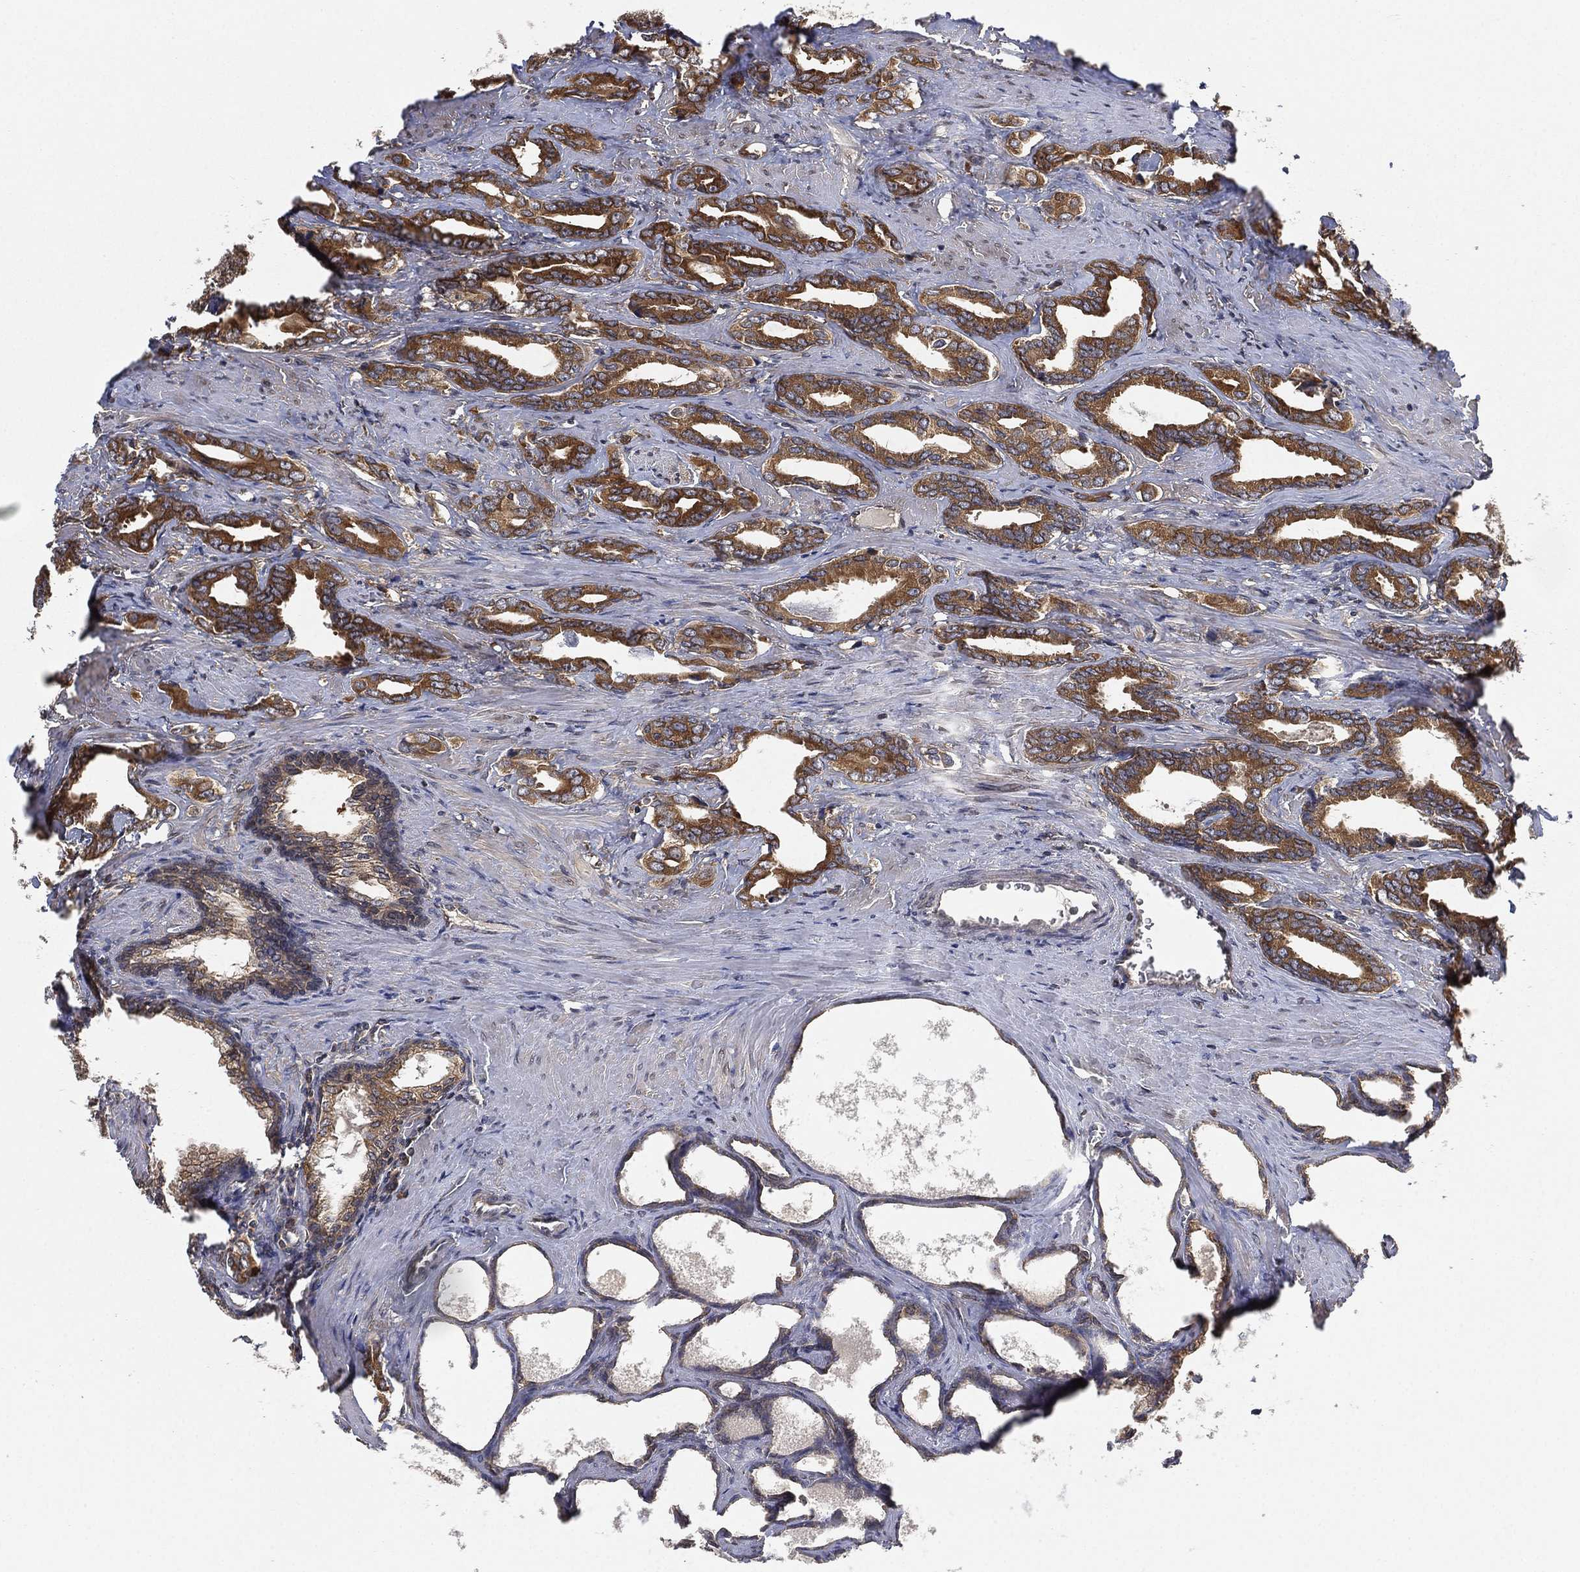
{"staining": {"intensity": "strong", "quantity": "25%-75%", "location": "cytoplasmic/membranous"}, "tissue": "prostate cancer", "cell_type": "Tumor cells", "image_type": "cancer", "snomed": [{"axis": "morphology", "description": "Adenocarcinoma, NOS"}, {"axis": "topography", "description": "Prostate"}], "caption": "Immunohistochemistry (IHC) histopathology image of neoplastic tissue: adenocarcinoma (prostate) stained using immunohistochemistry (IHC) displays high levels of strong protein expression localized specifically in the cytoplasmic/membranous of tumor cells, appearing as a cytoplasmic/membranous brown color.", "gene": "UBA5", "patient": {"sex": "male", "age": 66}}